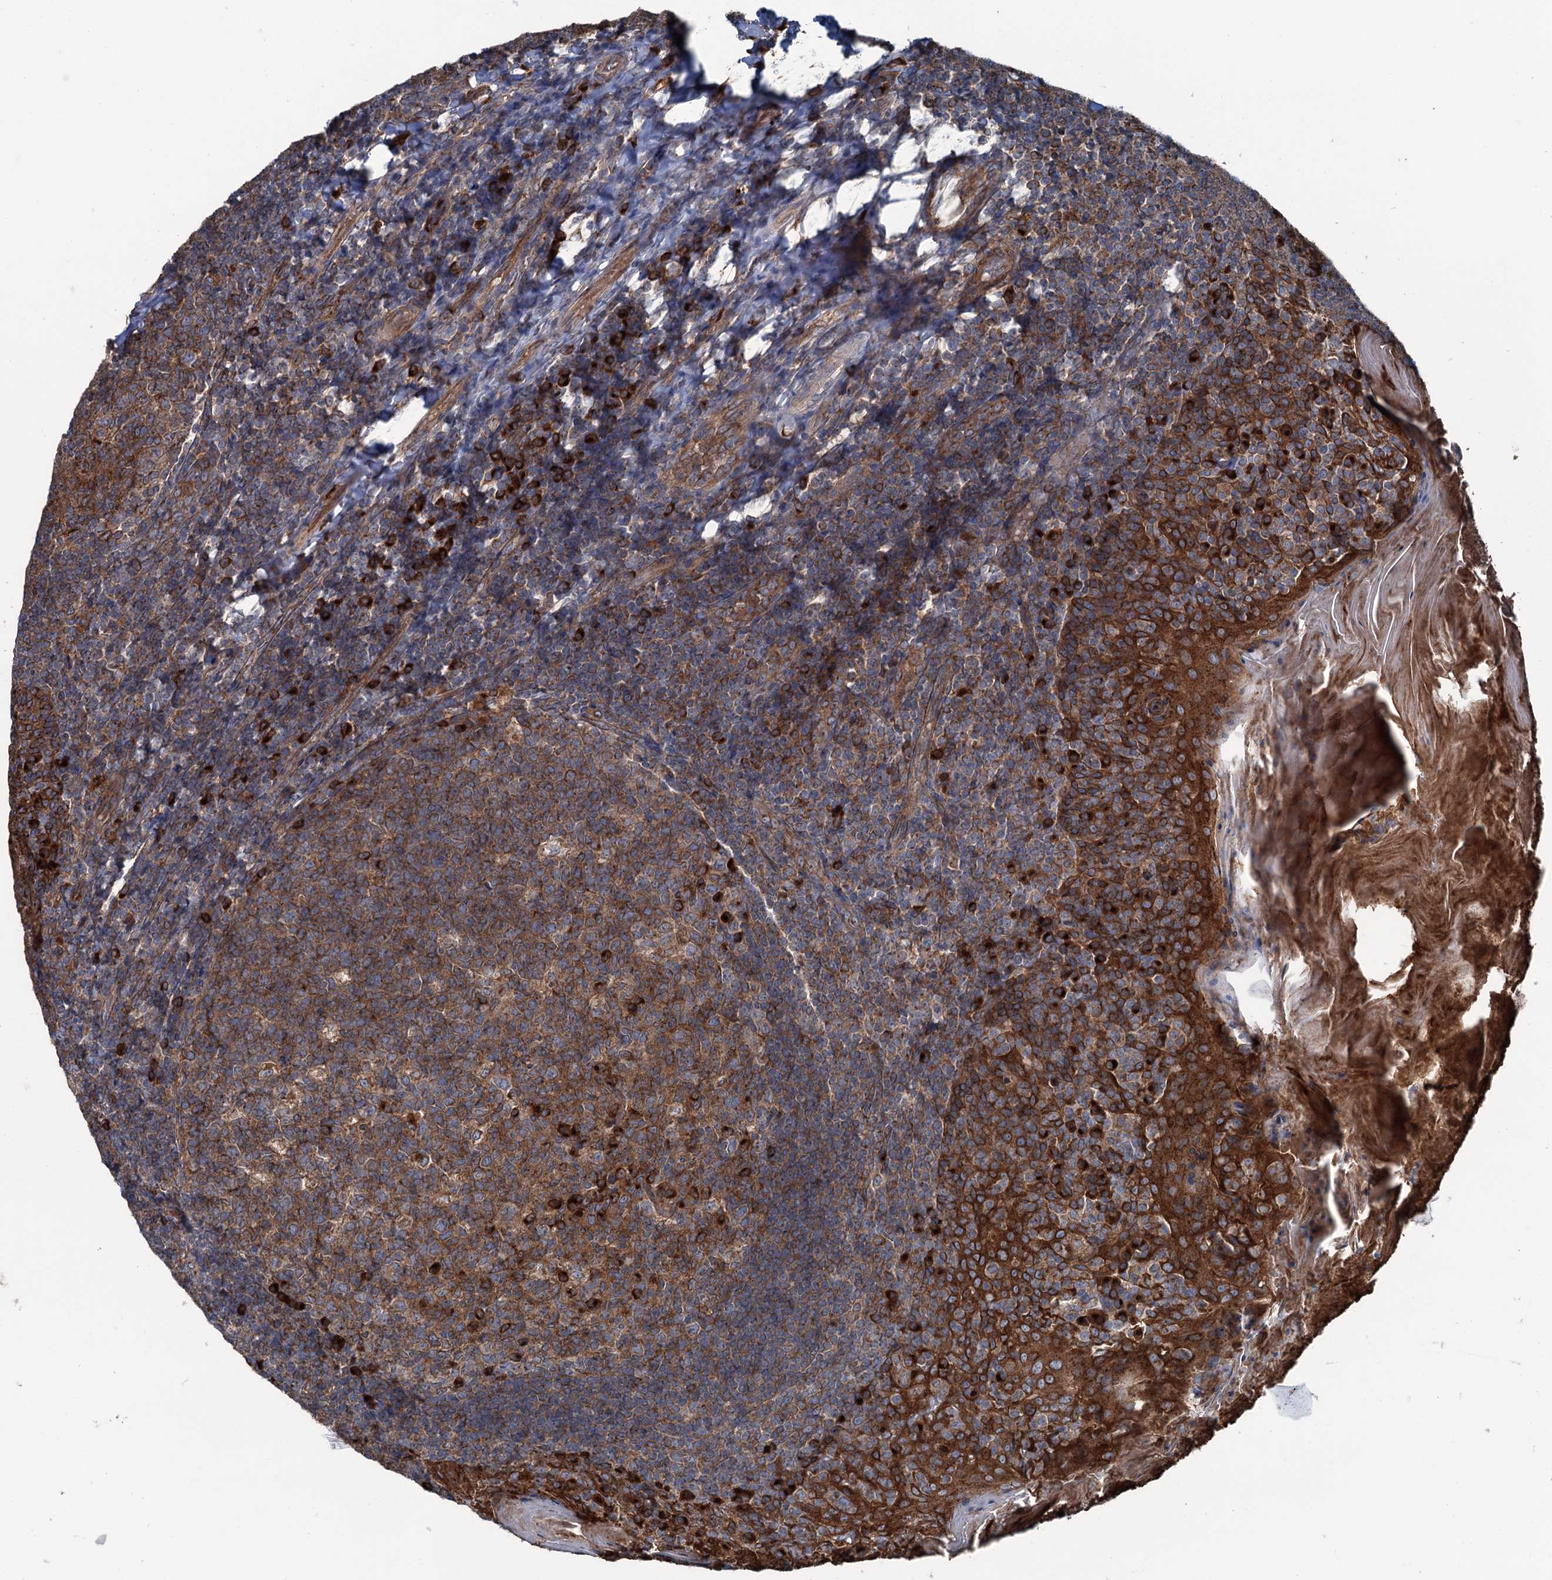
{"staining": {"intensity": "strong", "quantity": "25%-75%", "location": "cytoplasmic/membranous"}, "tissue": "tonsil", "cell_type": "Germinal center cells", "image_type": "normal", "snomed": [{"axis": "morphology", "description": "Normal tissue, NOS"}, {"axis": "topography", "description": "Tonsil"}], "caption": "Tonsil stained with a protein marker shows strong staining in germinal center cells.", "gene": "CALCOCO1", "patient": {"sex": "female", "age": 19}}